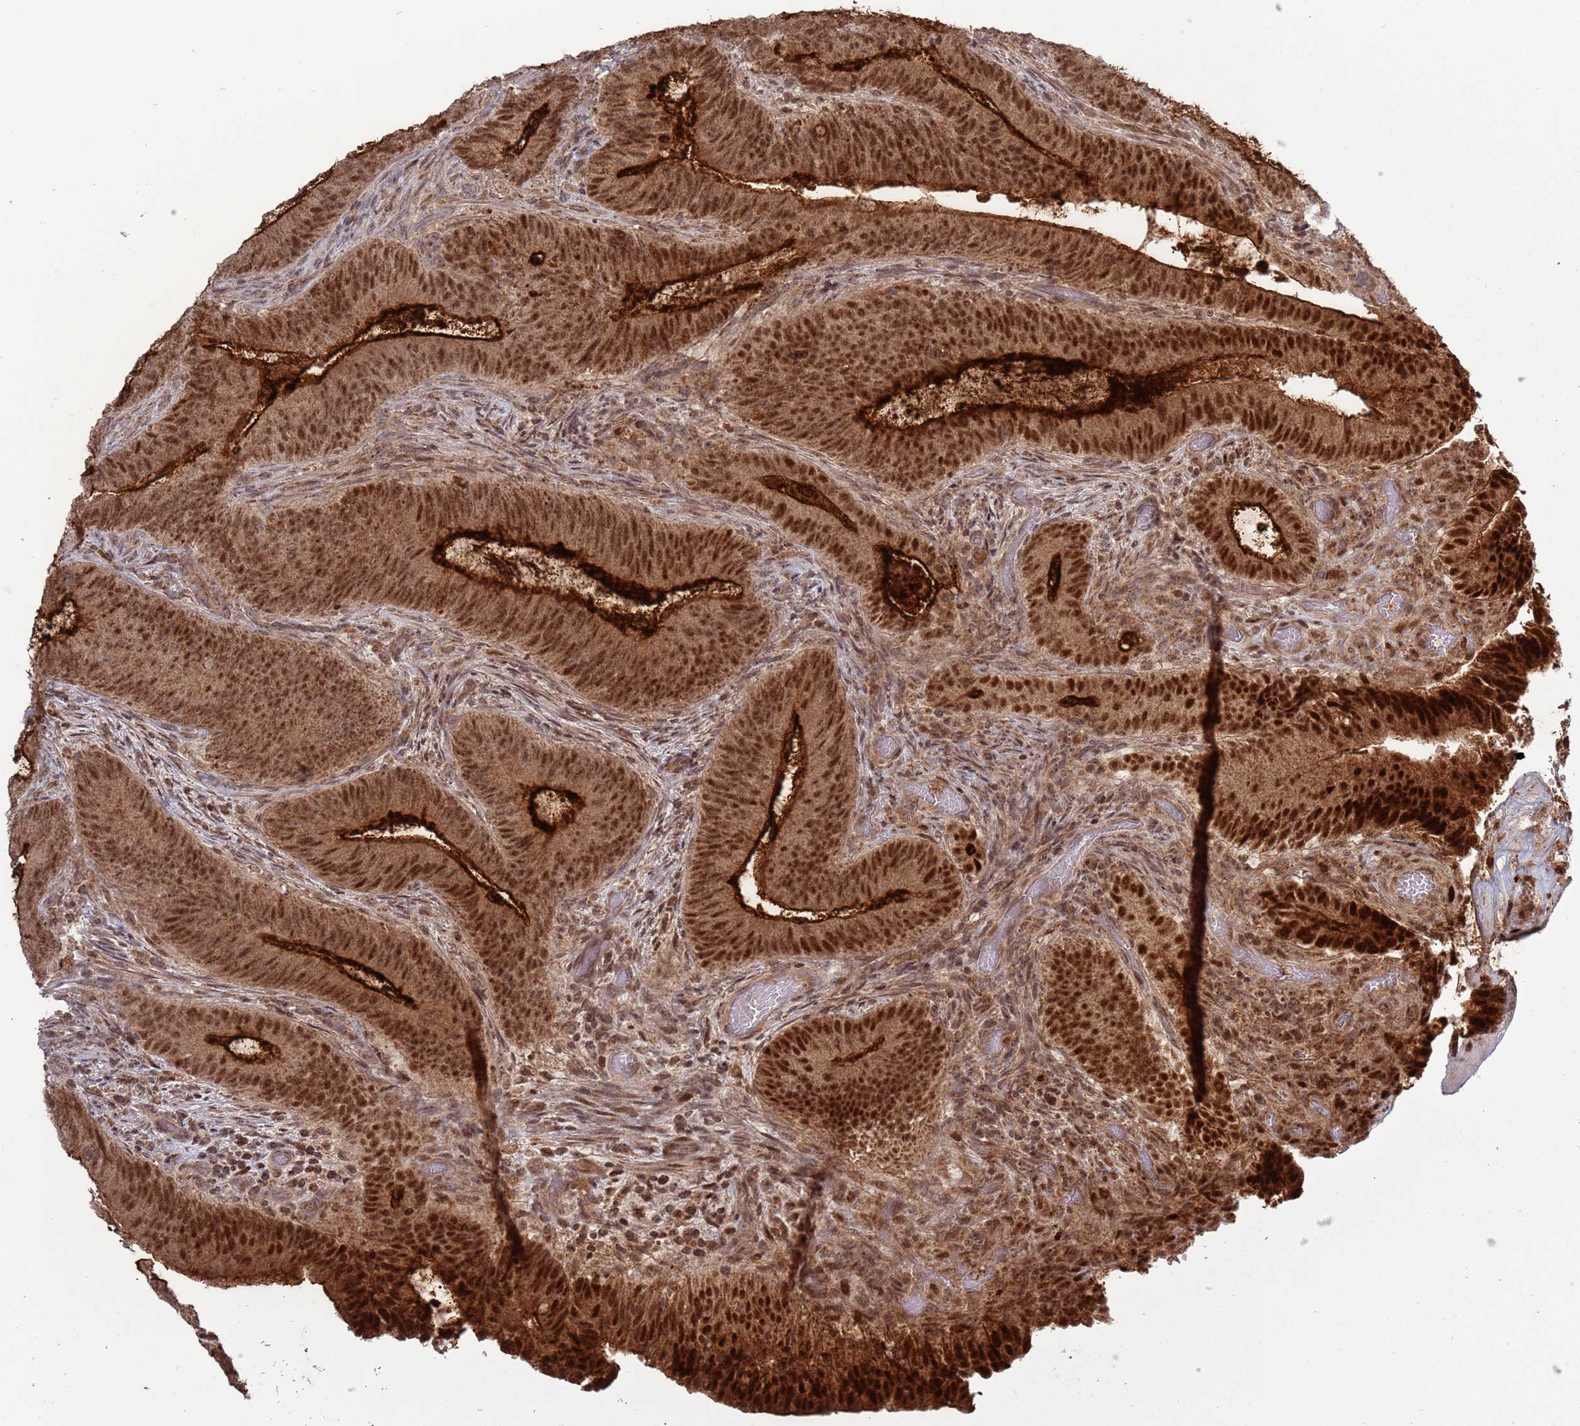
{"staining": {"intensity": "strong", "quantity": ">75%", "location": "cytoplasmic/membranous,nuclear"}, "tissue": "colorectal cancer", "cell_type": "Tumor cells", "image_type": "cancer", "snomed": [{"axis": "morphology", "description": "Adenocarcinoma, NOS"}, {"axis": "topography", "description": "Colon"}], "caption": "IHC photomicrograph of adenocarcinoma (colorectal) stained for a protein (brown), which reveals high levels of strong cytoplasmic/membranous and nuclear positivity in about >75% of tumor cells.", "gene": "RCOR2", "patient": {"sex": "female", "age": 43}}